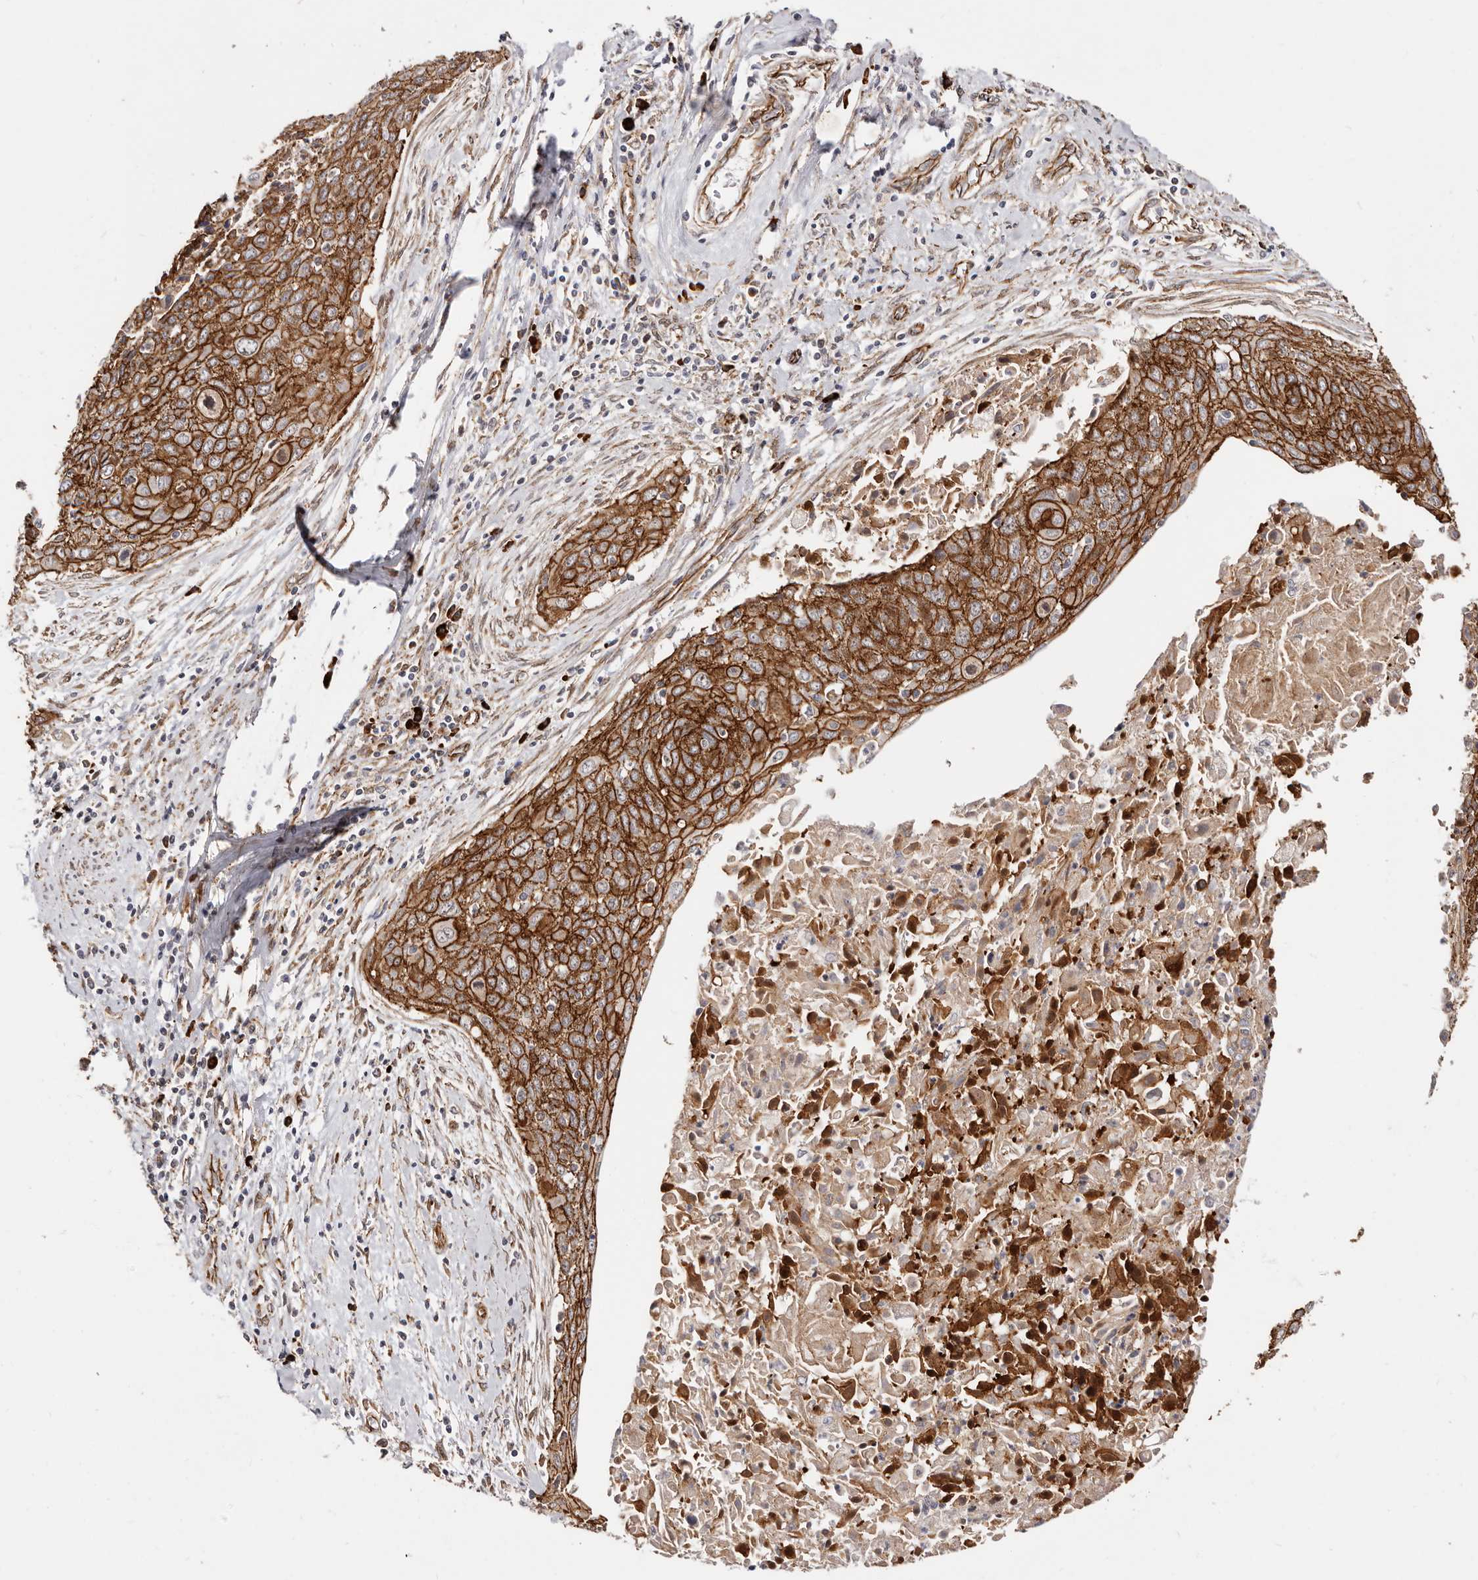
{"staining": {"intensity": "strong", "quantity": ">75%", "location": "cytoplasmic/membranous"}, "tissue": "cervical cancer", "cell_type": "Tumor cells", "image_type": "cancer", "snomed": [{"axis": "morphology", "description": "Squamous cell carcinoma, NOS"}, {"axis": "topography", "description": "Cervix"}], "caption": "Immunohistochemistry micrograph of cervical cancer (squamous cell carcinoma) stained for a protein (brown), which displays high levels of strong cytoplasmic/membranous positivity in approximately >75% of tumor cells.", "gene": "CTNNB1", "patient": {"sex": "female", "age": 55}}